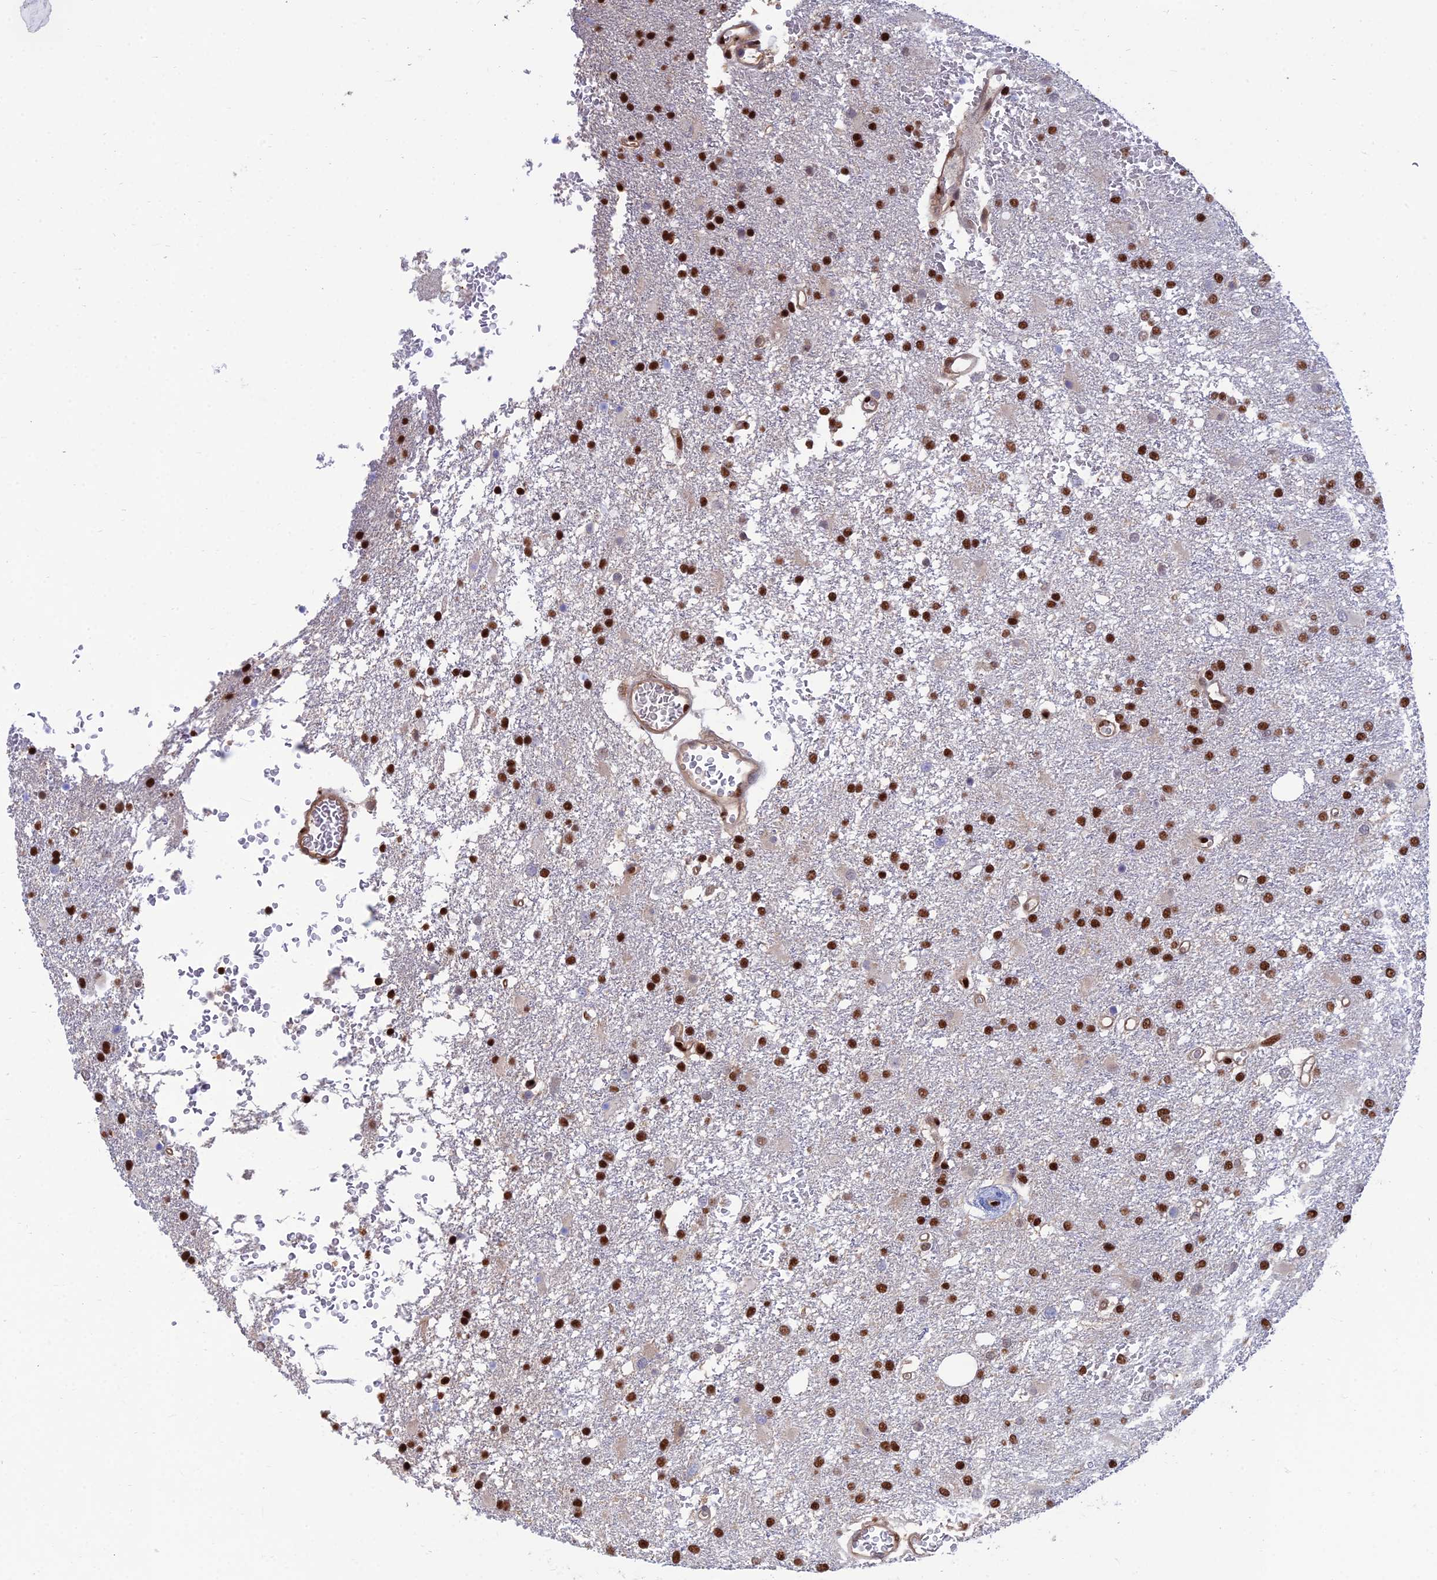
{"staining": {"intensity": "strong", "quantity": ">75%", "location": "nuclear"}, "tissue": "glioma", "cell_type": "Tumor cells", "image_type": "cancer", "snomed": [{"axis": "morphology", "description": "Glioma, malignant, High grade"}, {"axis": "topography", "description": "Brain"}], "caption": "Protein expression analysis of human malignant glioma (high-grade) reveals strong nuclear expression in about >75% of tumor cells. (IHC, brightfield microscopy, high magnification).", "gene": "DNPEP", "patient": {"sex": "female", "age": 74}}